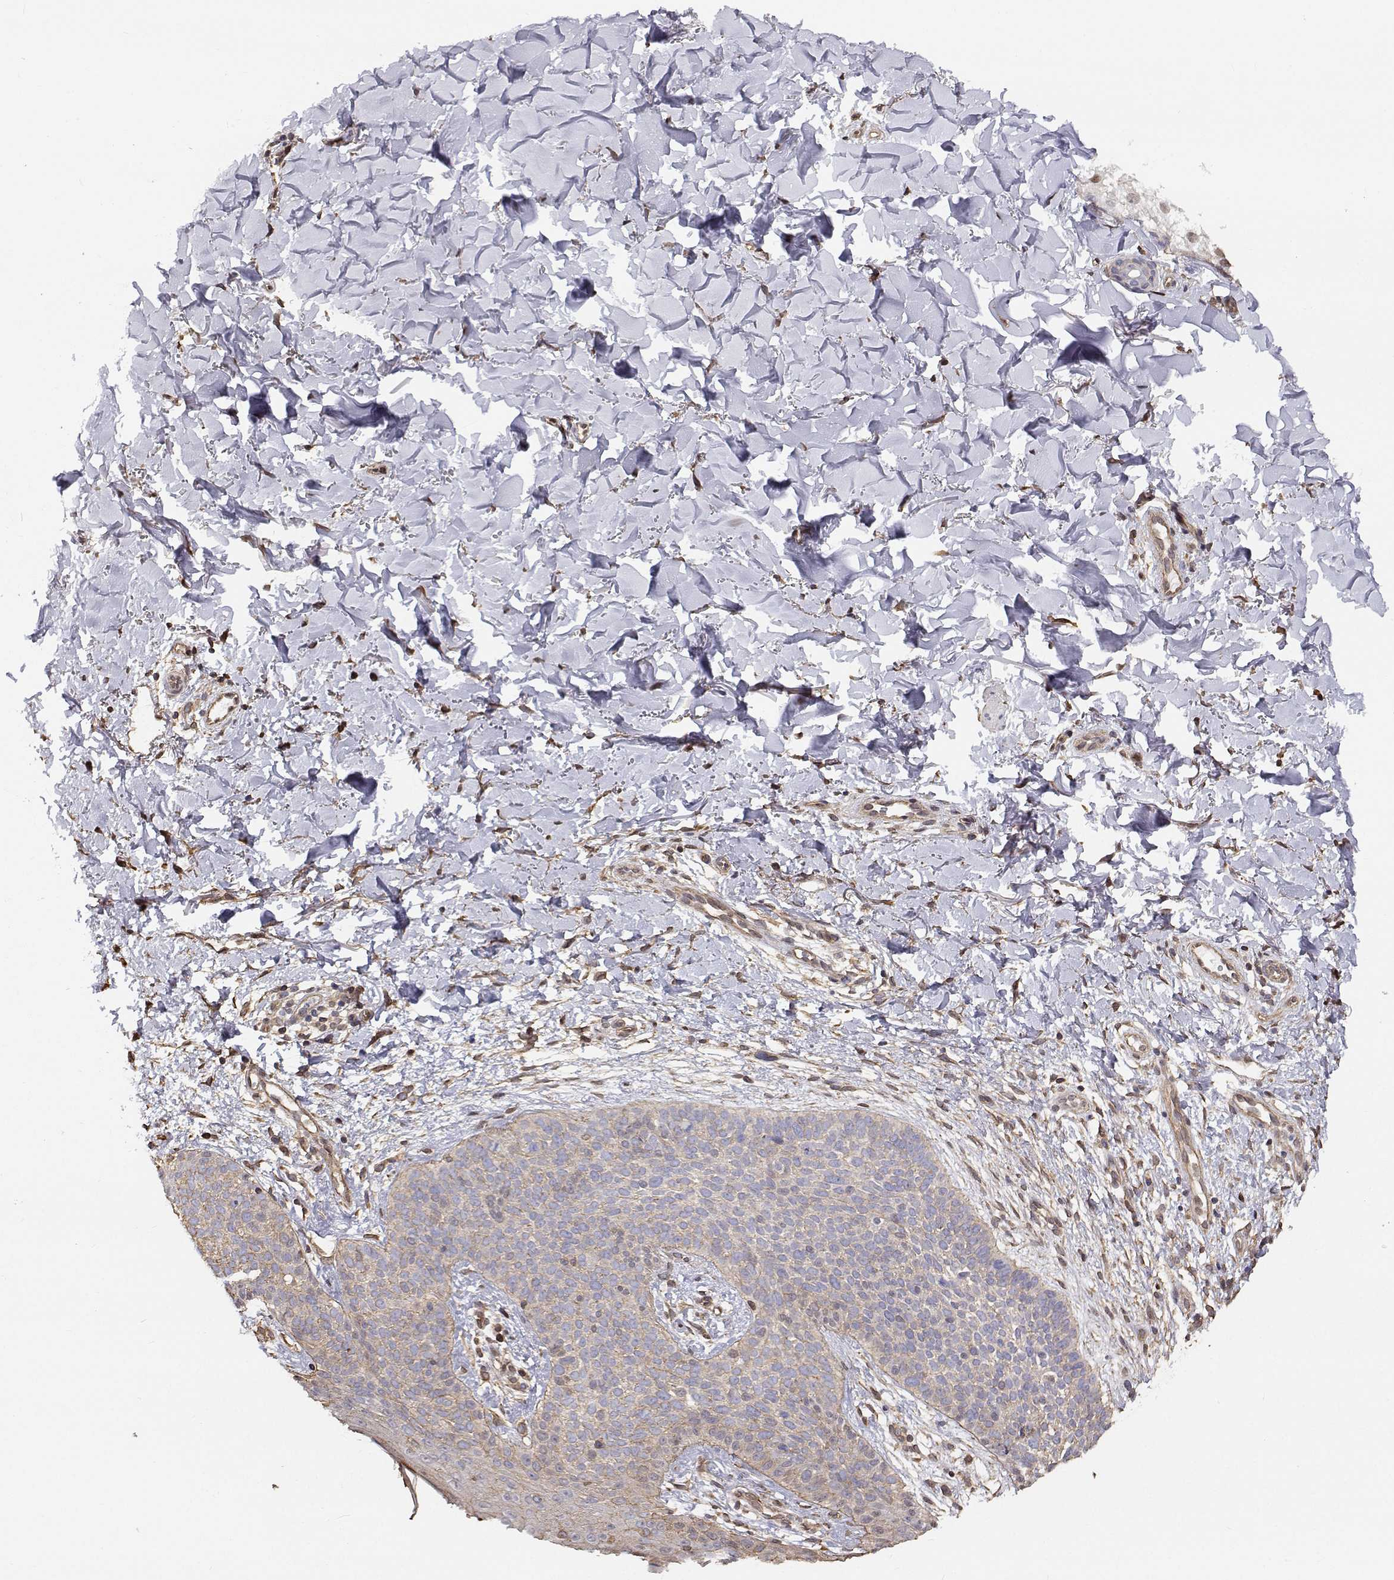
{"staining": {"intensity": "negative", "quantity": "none", "location": "none"}, "tissue": "skin cancer", "cell_type": "Tumor cells", "image_type": "cancer", "snomed": [{"axis": "morphology", "description": "Basal cell carcinoma"}, {"axis": "topography", "description": "Skin"}], "caption": "Photomicrograph shows no significant protein expression in tumor cells of skin cancer.", "gene": "GSDMA", "patient": {"sex": "male", "age": 57}}